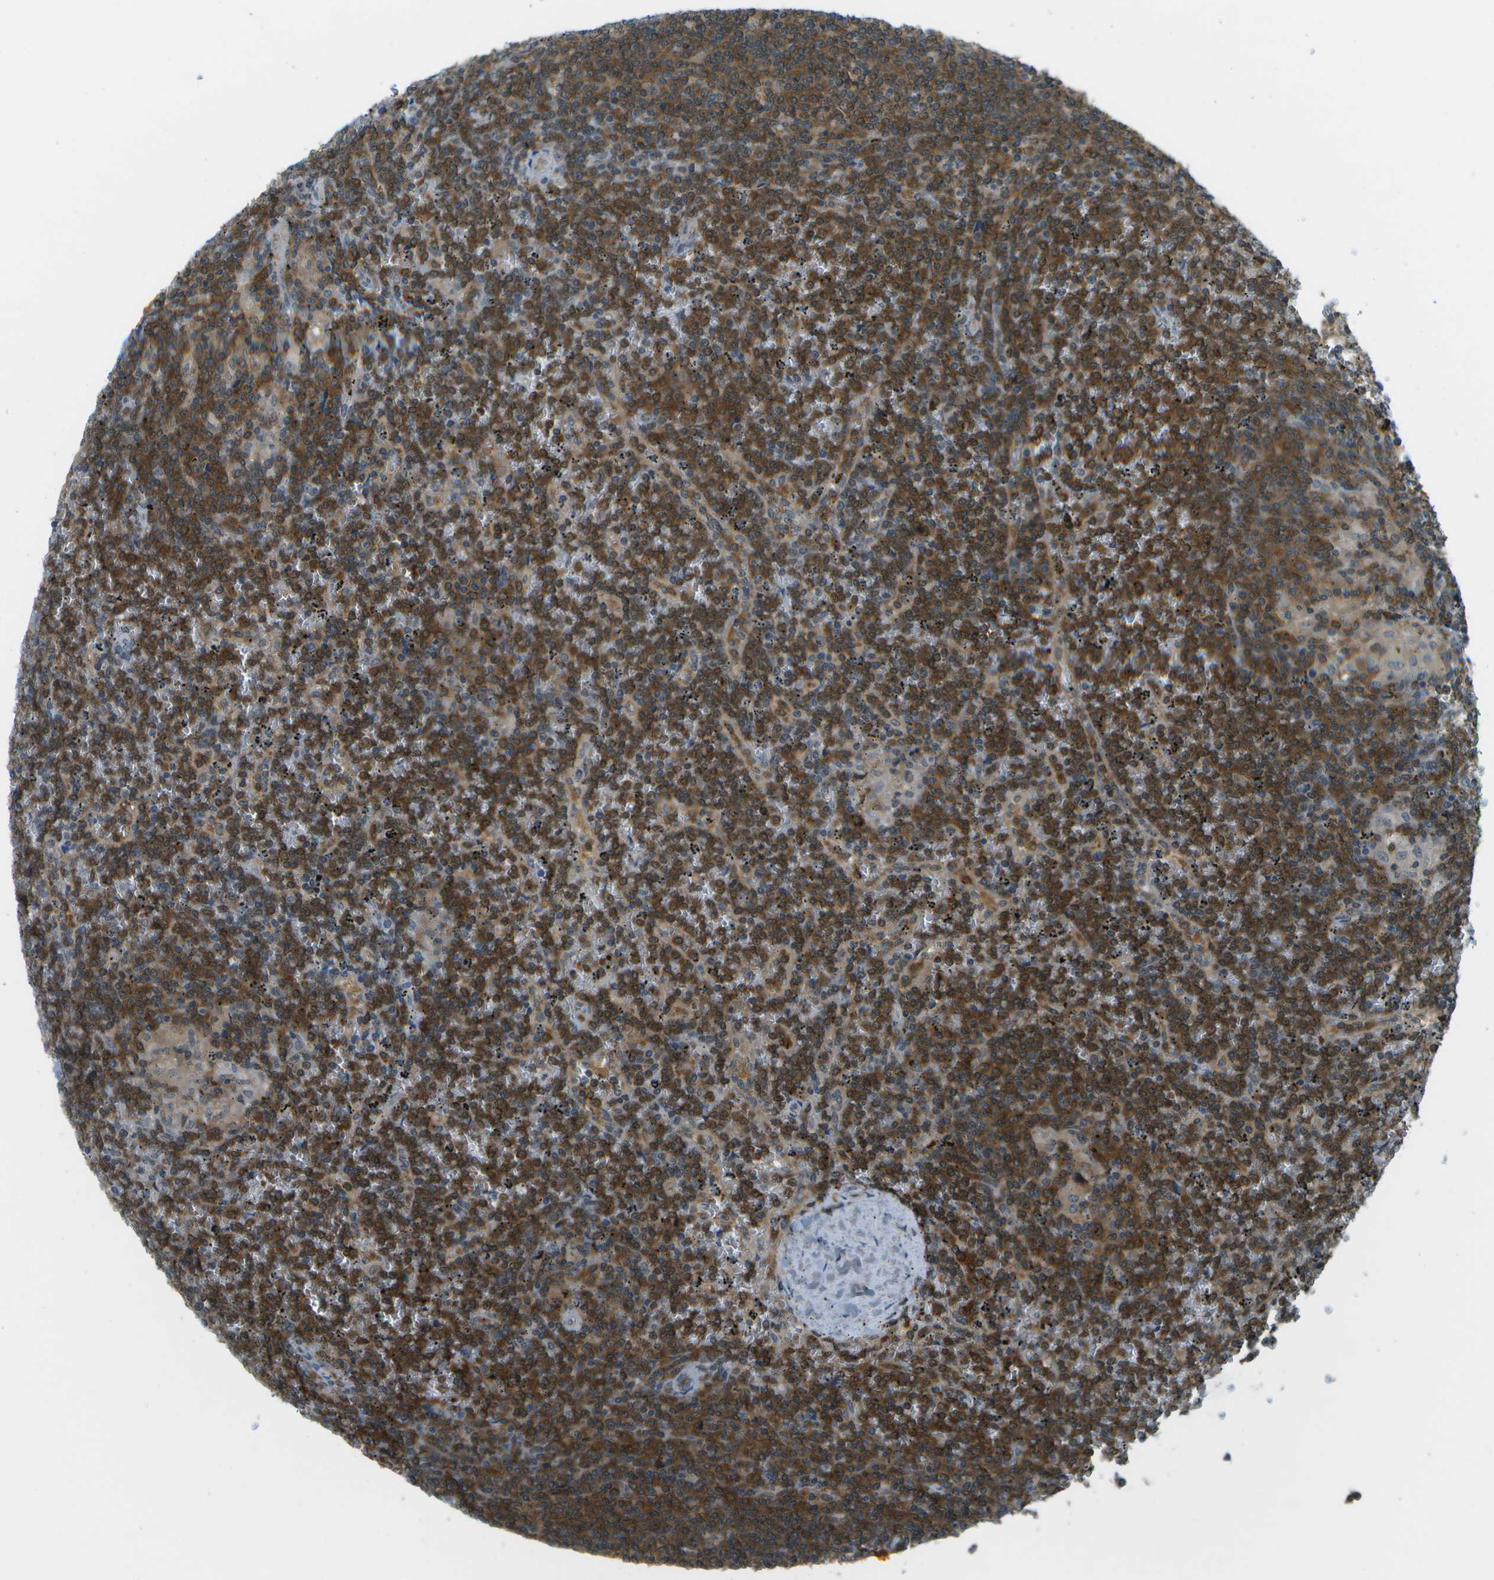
{"staining": {"intensity": "strong", "quantity": ">75%", "location": "cytoplasmic/membranous"}, "tissue": "lymphoma", "cell_type": "Tumor cells", "image_type": "cancer", "snomed": [{"axis": "morphology", "description": "Malignant lymphoma, non-Hodgkin's type, Low grade"}, {"axis": "topography", "description": "Spleen"}], "caption": "Immunohistochemistry (IHC) (DAB (3,3'-diaminobenzidine)) staining of lymphoma reveals strong cytoplasmic/membranous protein positivity in about >75% of tumor cells.", "gene": "CDH23", "patient": {"sex": "female", "age": 19}}